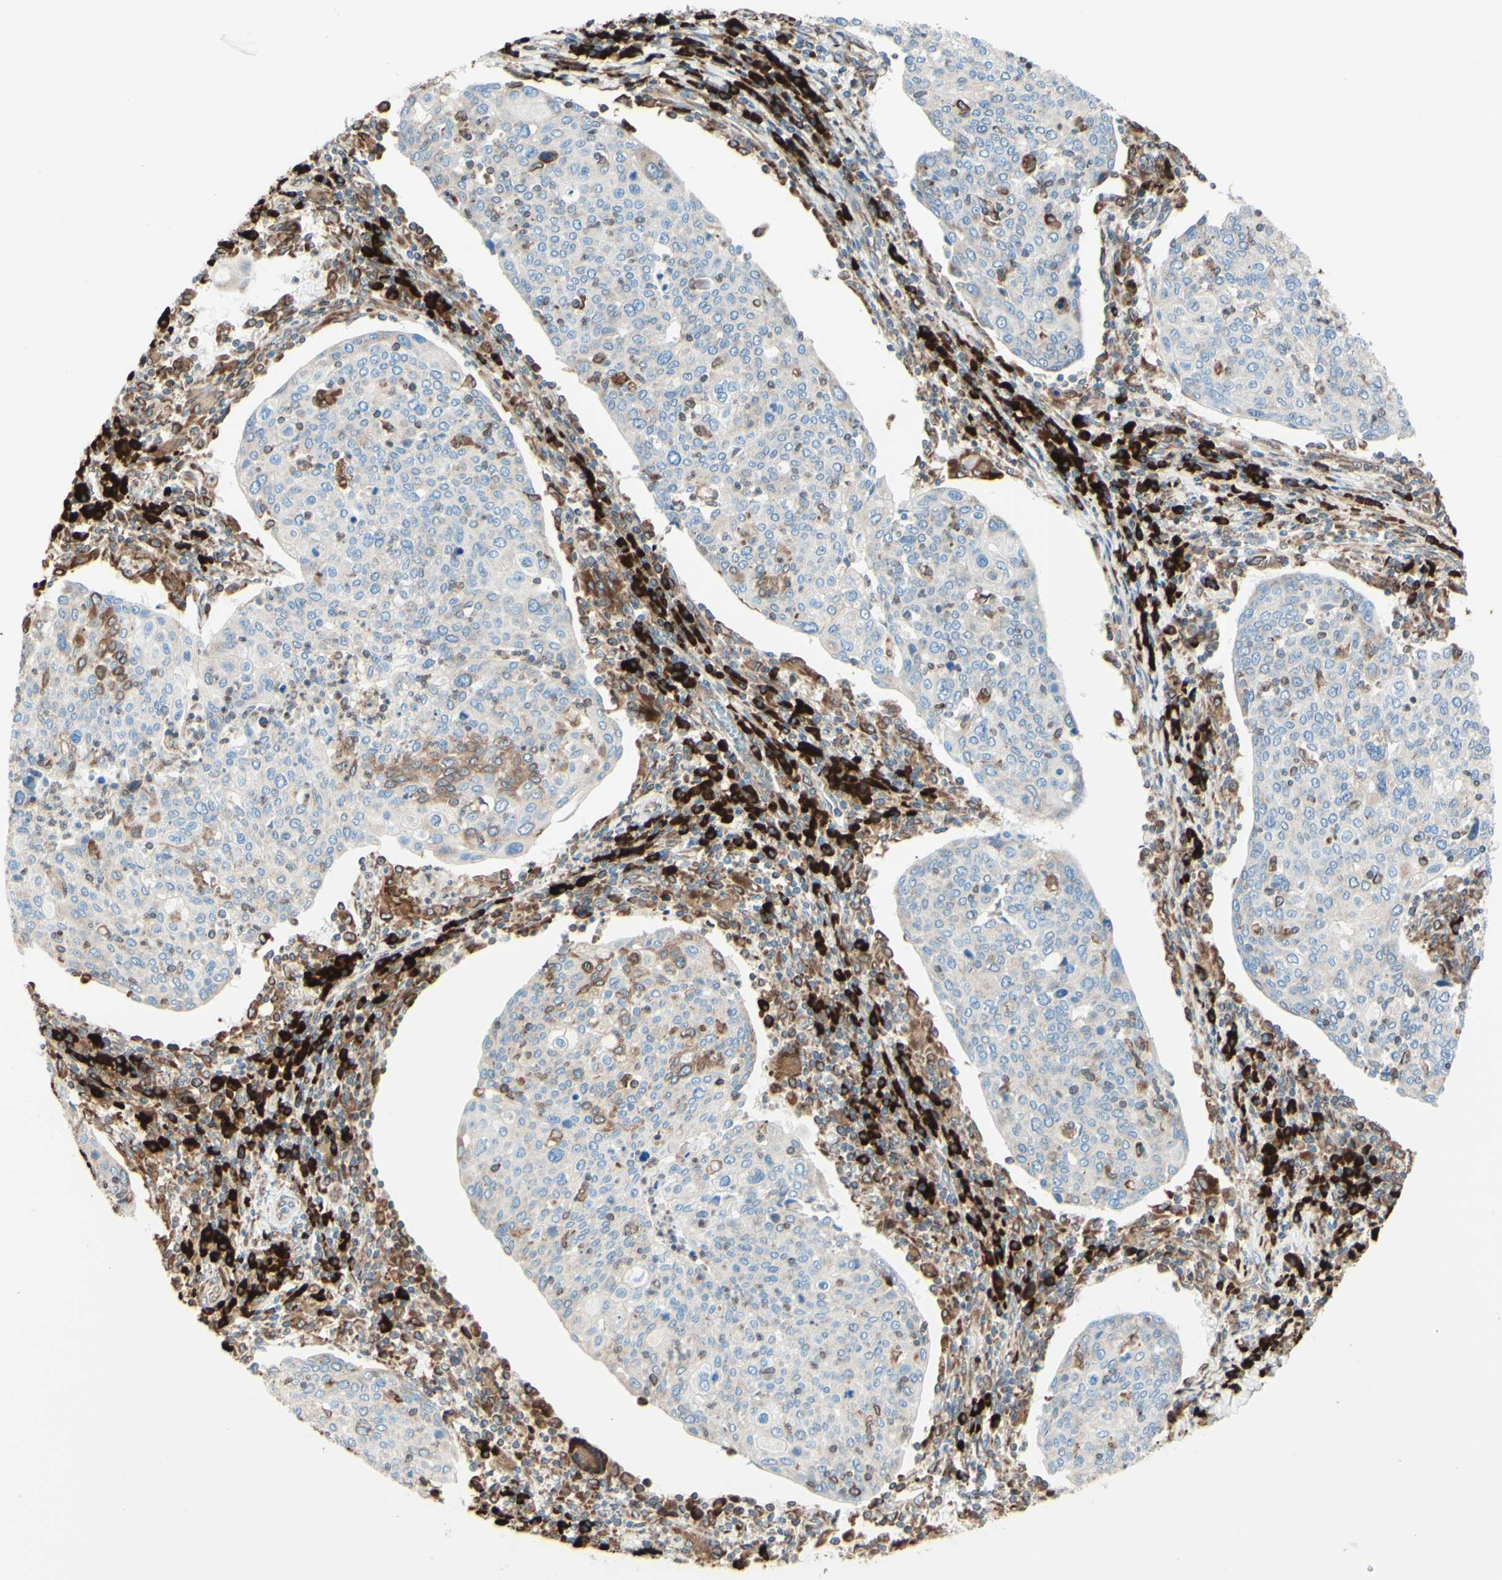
{"staining": {"intensity": "moderate", "quantity": "<25%", "location": "cytoplasmic/membranous"}, "tissue": "cervical cancer", "cell_type": "Tumor cells", "image_type": "cancer", "snomed": [{"axis": "morphology", "description": "Squamous cell carcinoma, NOS"}, {"axis": "topography", "description": "Cervix"}], "caption": "Cervical cancer stained for a protein reveals moderate cytoplasmic/membranous positivity in tumor cells.", "gene": "DNAJB11", "patient": {"sex": "female", "age": 40}}